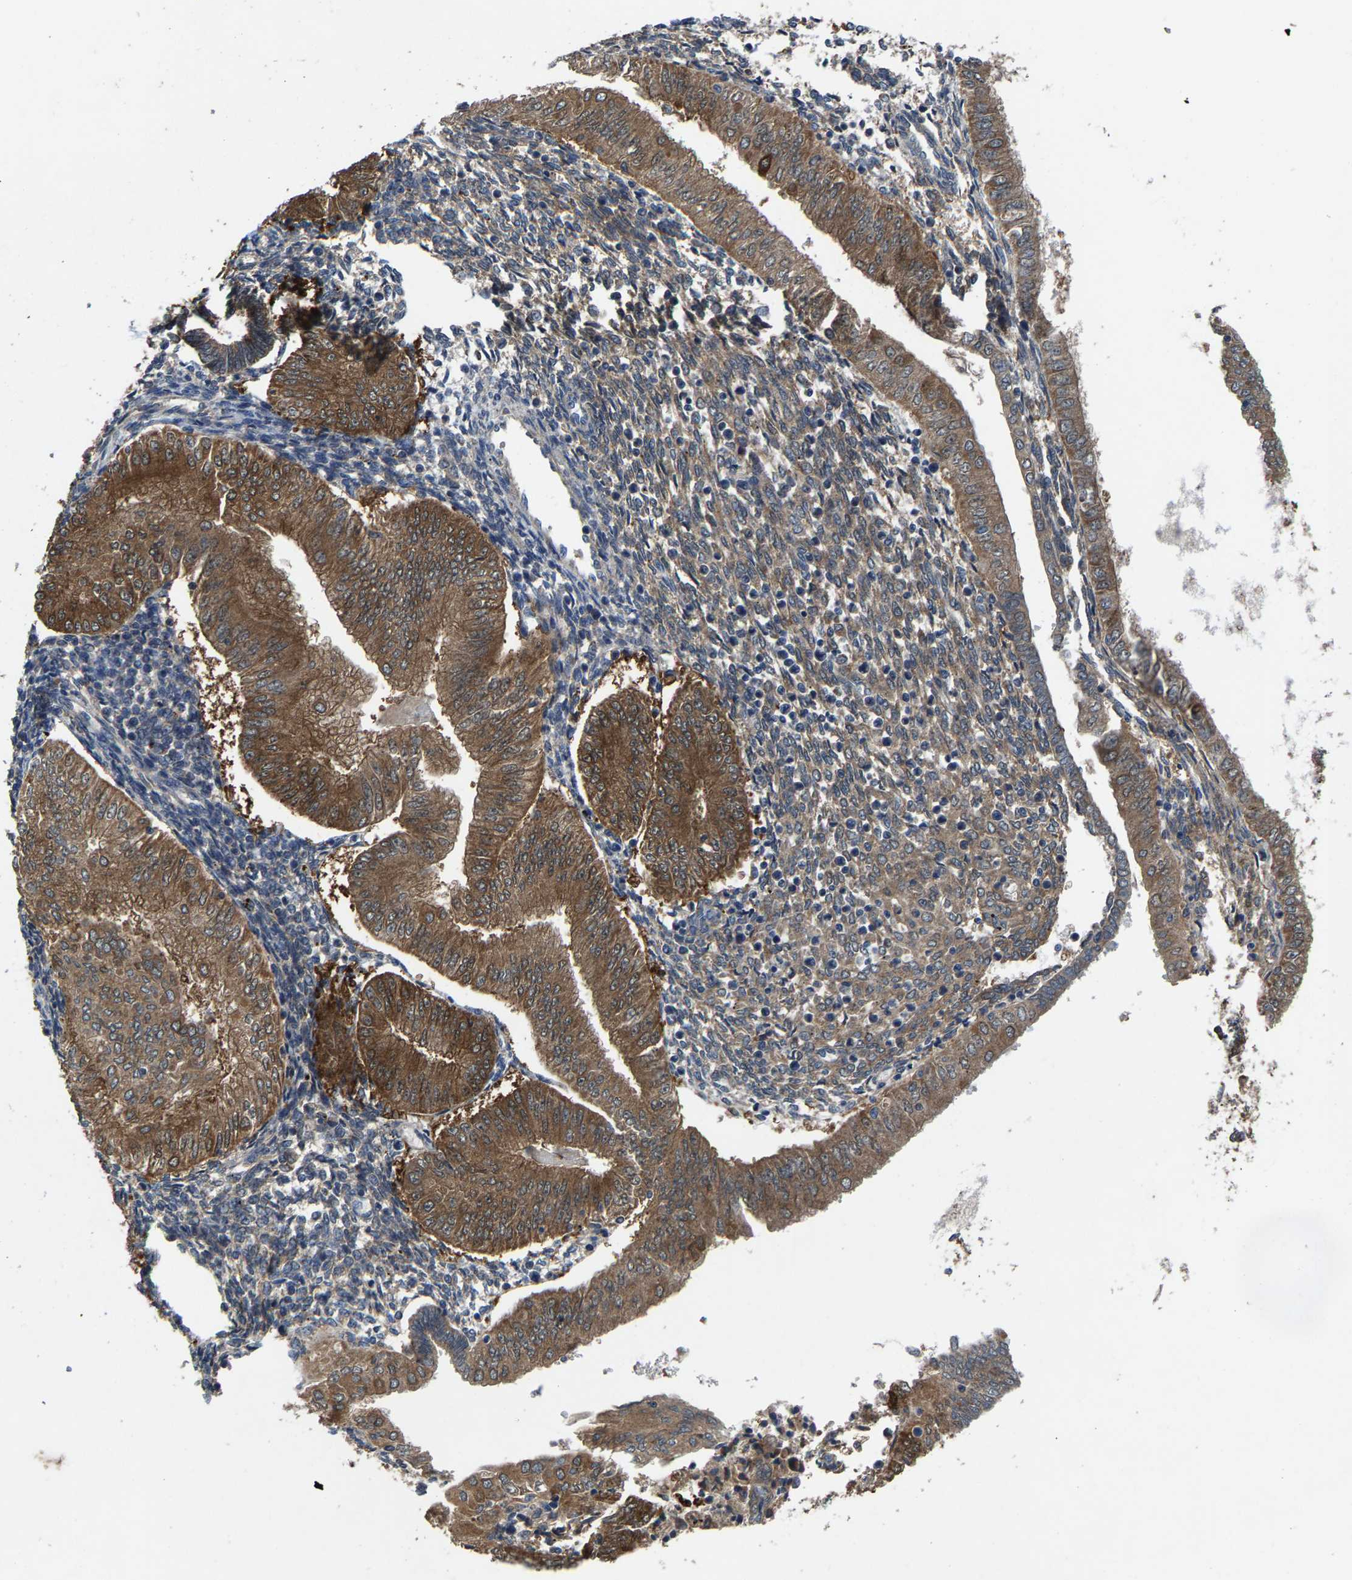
{"staining": {"intensity": "moderate", "quantity": ">75%", "location": "cytoplasmic/membranous"}, "tissue": "endometrial cancer", "cell_type": "Tumor cells", "image_type": "cancer", "snomed": [{"axis": "morphology", "description": "Normal tissue, NOS"}, {"axis": "morphology", "description": "Adenocarcinoma, NOS"}, {"axis": "topography", "description": "Endometrium"}], "caption": "Tumor cells display medium levels of moderate cytoplasmic/membranous positivity in approximately >75% of cells in adenocarcinoma (endometrial).", "gene": "PDP1", "patient": {"sex": "female", "age": 53}}